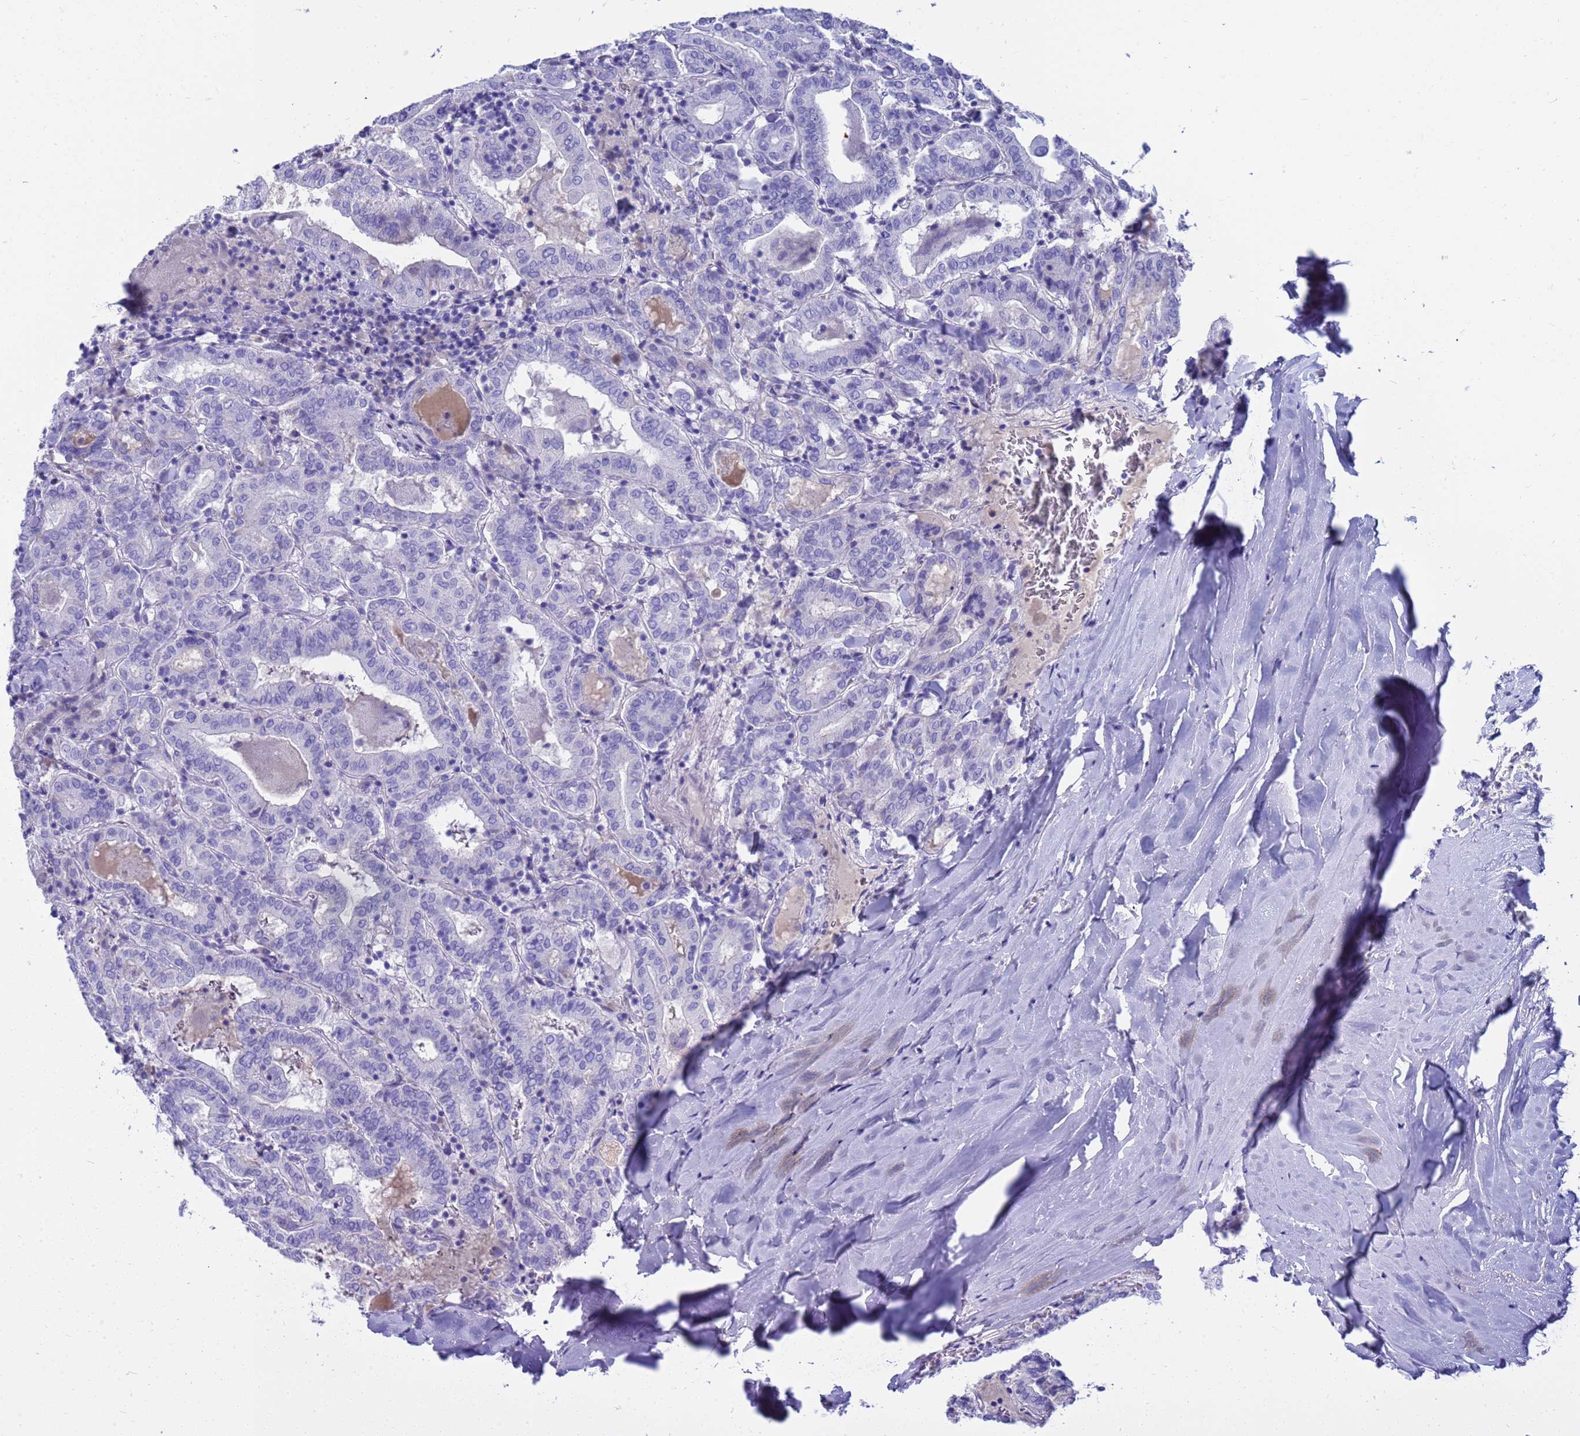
{"staining": {"intensity": "negative", "quantity": "none", "location": "none"}, "tissue": "thyroid cancer", "cell_type": "Tumor cells", "image_type": "cancer", "snomed": [{"axis": "morphology", "description": "Papillary adenocarcinoma, NOS"}, {"axis": "topography", "description": "Thyroid gland"}], "caption": "Thyroid cancer (papillary adenocarcinoma) was stained to show a protein in brown. There is no significant staining in tumor cells. (DAB immunohistochemistry with hematoxylin counter stain).", "gene": "SYCN", "patient": {"sex": "female", "age": 72}}